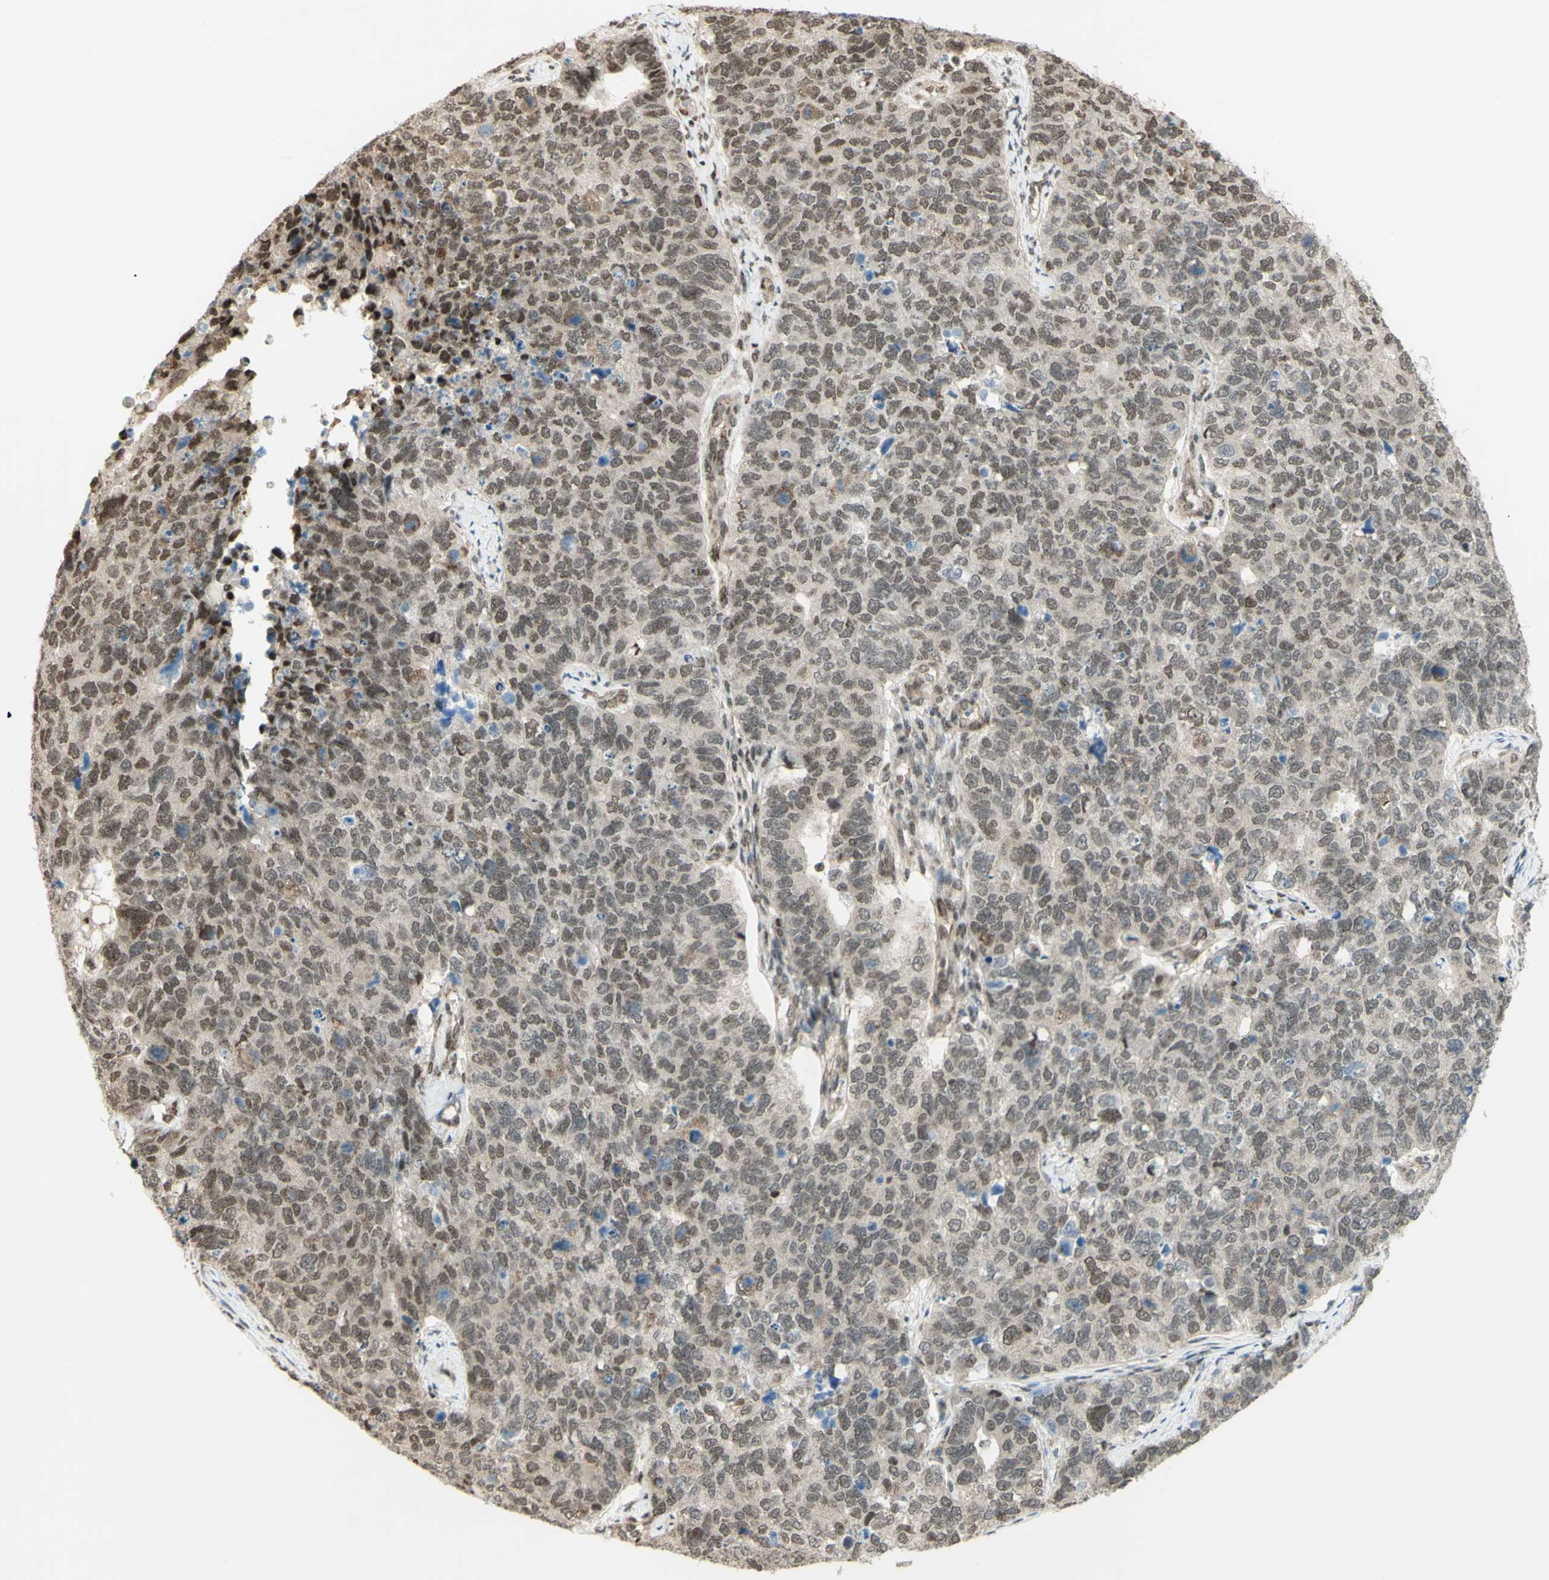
{"staining": {"intensity": "weak", "quantity": ">75%", "location": "nuclear"}, "tissue": "cervical cancer", "cell_type": "Tumor cells", "image_type": "cancer", "snomed": [{"axis": "morphology", "description": "Squamous cell carcinoma, NOS"}, {"axis": "topography", "description": "Cervix"}], "caption": "Tumor cells show low levels of weak nuclear positivity in about >75% of cells in human cervical cancer (squamous cell carcinoma). The protein of interest is shown in brown color, while the nuclei are stained blue.", "gene": "ZMYM6", "patient": {"sex": "female", "age": 63}}